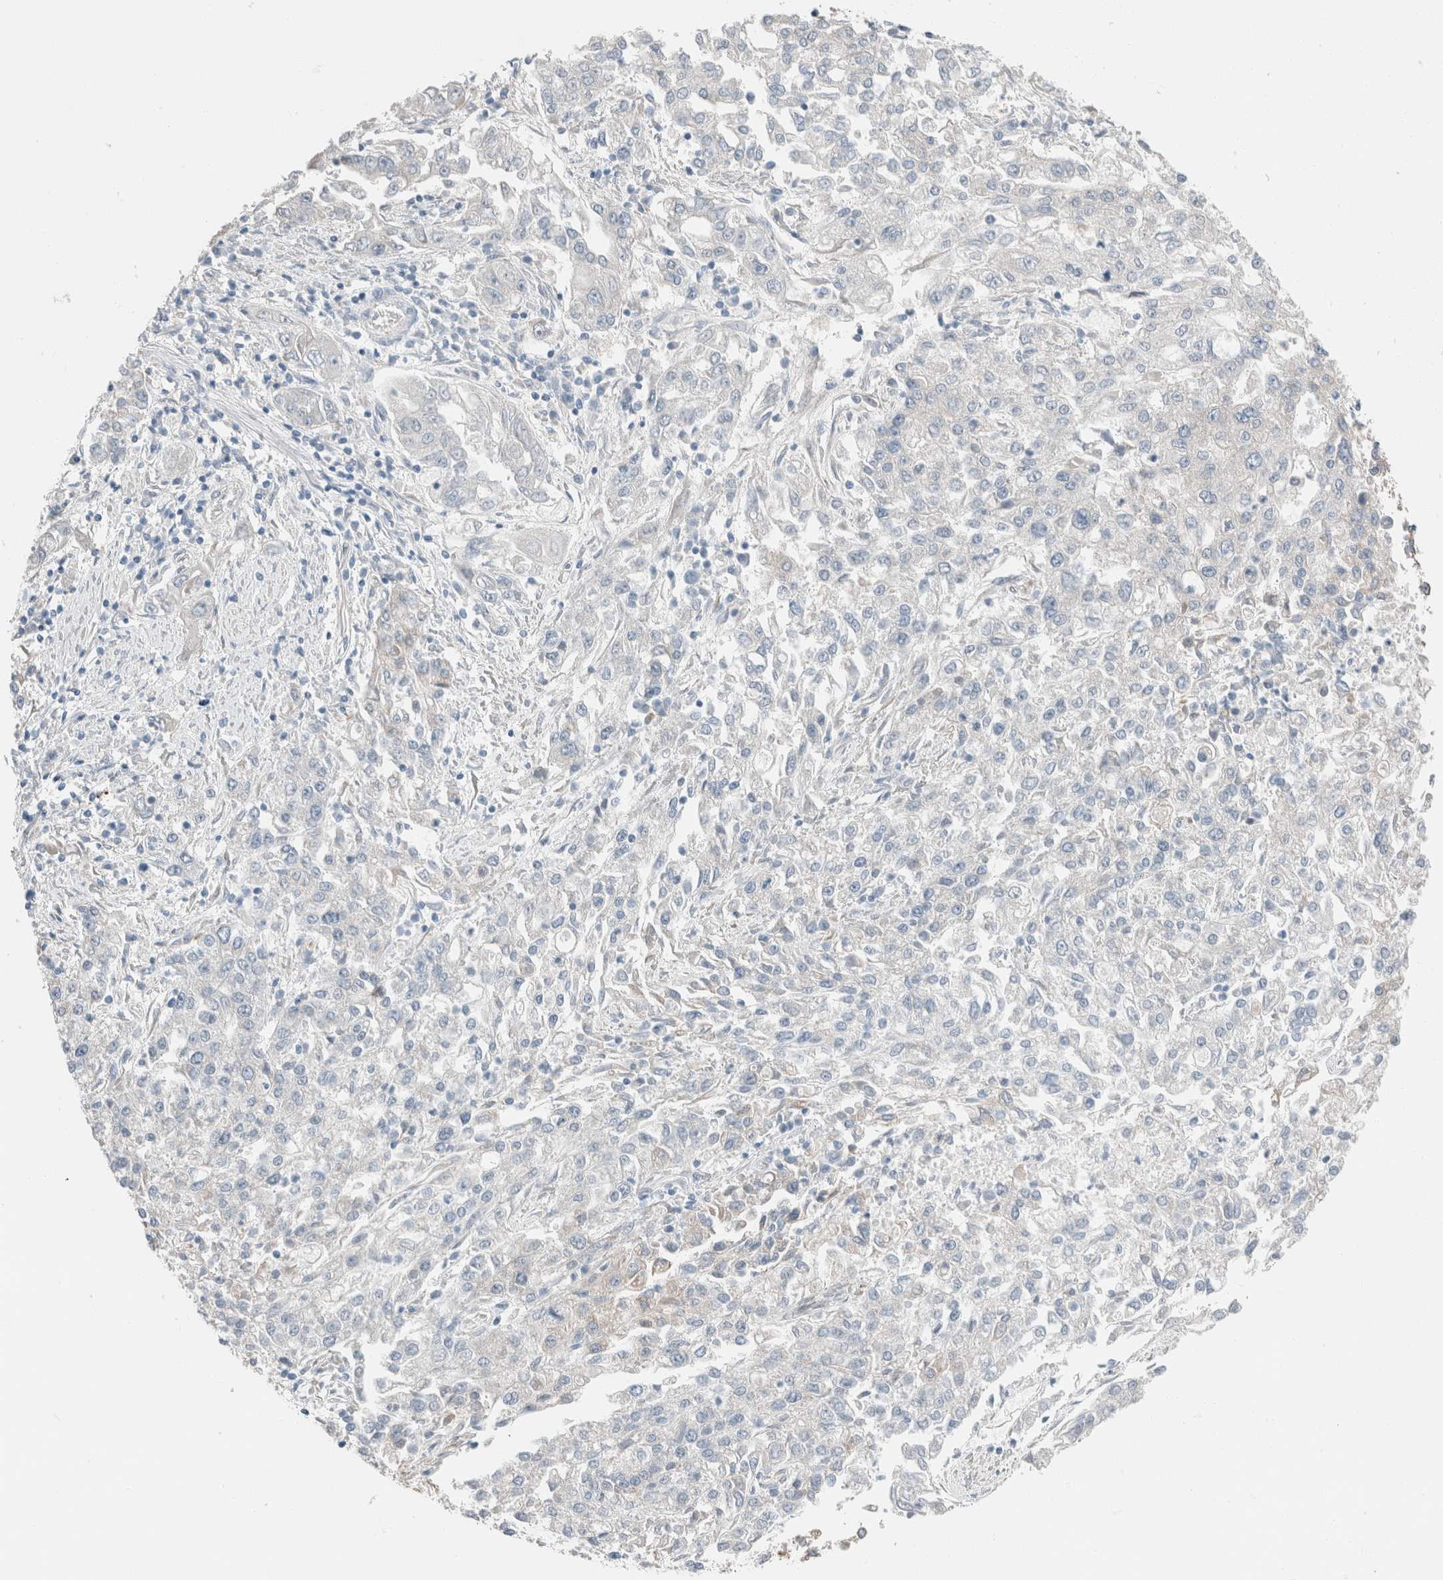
{"staining": {"intensity": "negative", "quantity": "none", "location": "none"}, "tissue": "endometrial cancer", "cell_type": "Tumor cells", "image_type": "cancer", "snomed": [{"axis": "morphology", "description": "Adenocarcinoma, NOS"}, {"axis": "topography", "description": "Endometrium"}], "caption": "An immunohistochemistry micrograph of endometrial cancer (adenocarcinoma) is shown. There is no staining in tumor cells of endometrial cancer (adenocarcinoma).", "gene": "PCM1", "patient": {"sex": "female", "age": 49}}